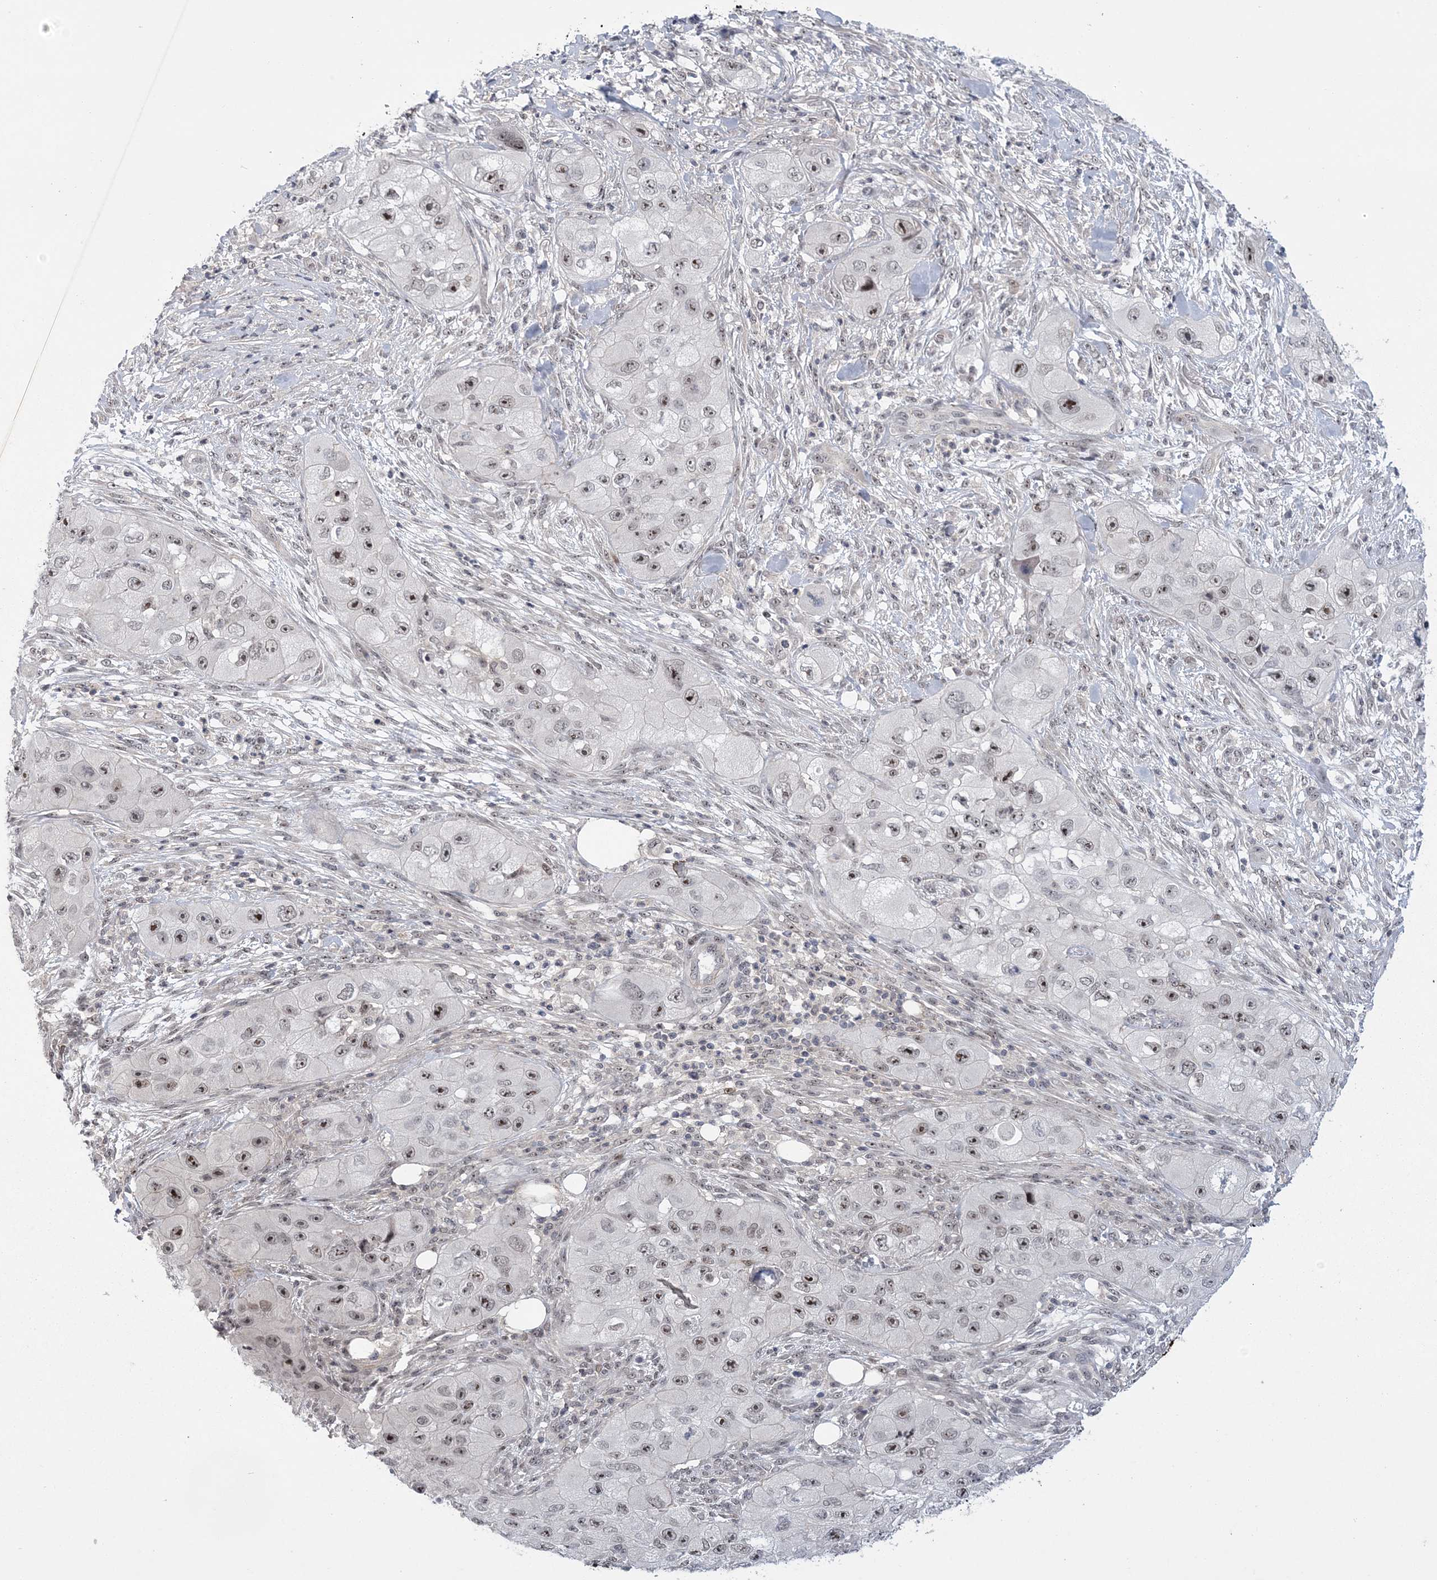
{"staining": {"intensity": "moderate", "quantity": ">75%", "location": "nuclear"}, "tissue": "skin cancer", "cell_type": "Tumor cells", "image_type": "cancer", "snomed": [{"axis": "morphology", "description": "Squamous cell carcinoma, NOS"}, {"axis": "topography", "description": "Skin"}, {"axis": "topography", "description": "Subcutis"}], "caption": "Immunohistochemistry (IHC) photomicrograph of human skin cancer stained for a protein (brown), which demonstrates medium levels of moderate nuclear expression in approximately >75% of tumor cells.", "gene": "HOMEZ", "patient": {"sex": "male", "age": 73}}